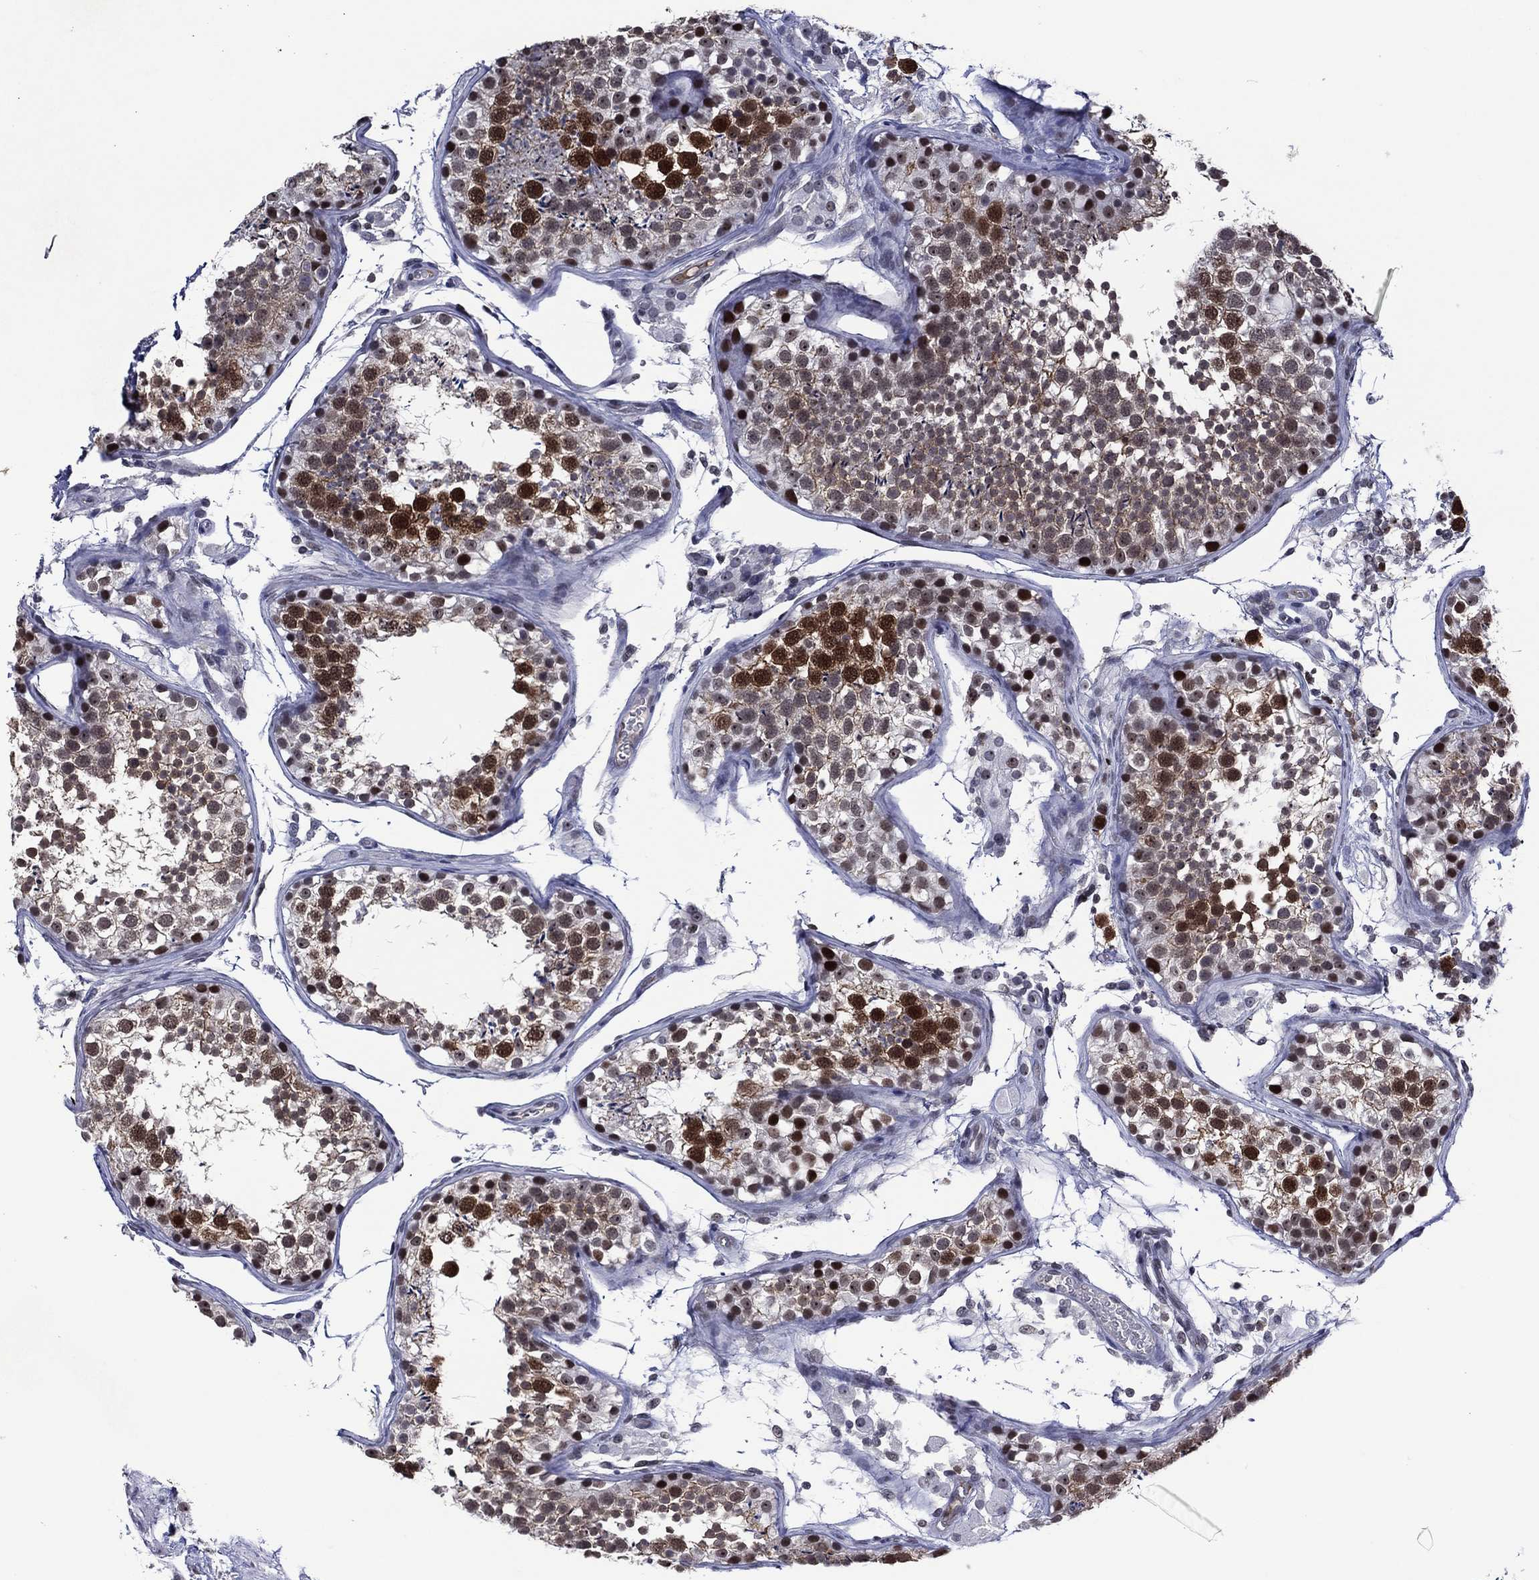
{"staining": {"intensity": "strong", "quantity": "25%-75%", "location": "nuclear"}, "tissue": "testis", "cell_type": "Cells in seminiferous ducts", "image_type": "normal", "snomed": [{"axis": "morphology", "description": "Normal tissue, NOS"}, {"axis": "topography", "description": "Testis"}], "caption": "A histopathology image showing strong nuclear staining in approximately 25%-75% of cells in seminiferous ducts in benign testis, as visualized by brown immunohistochemical staining.", "gene": "GATA6", "patient": {"sex": "male", "age": 29}}